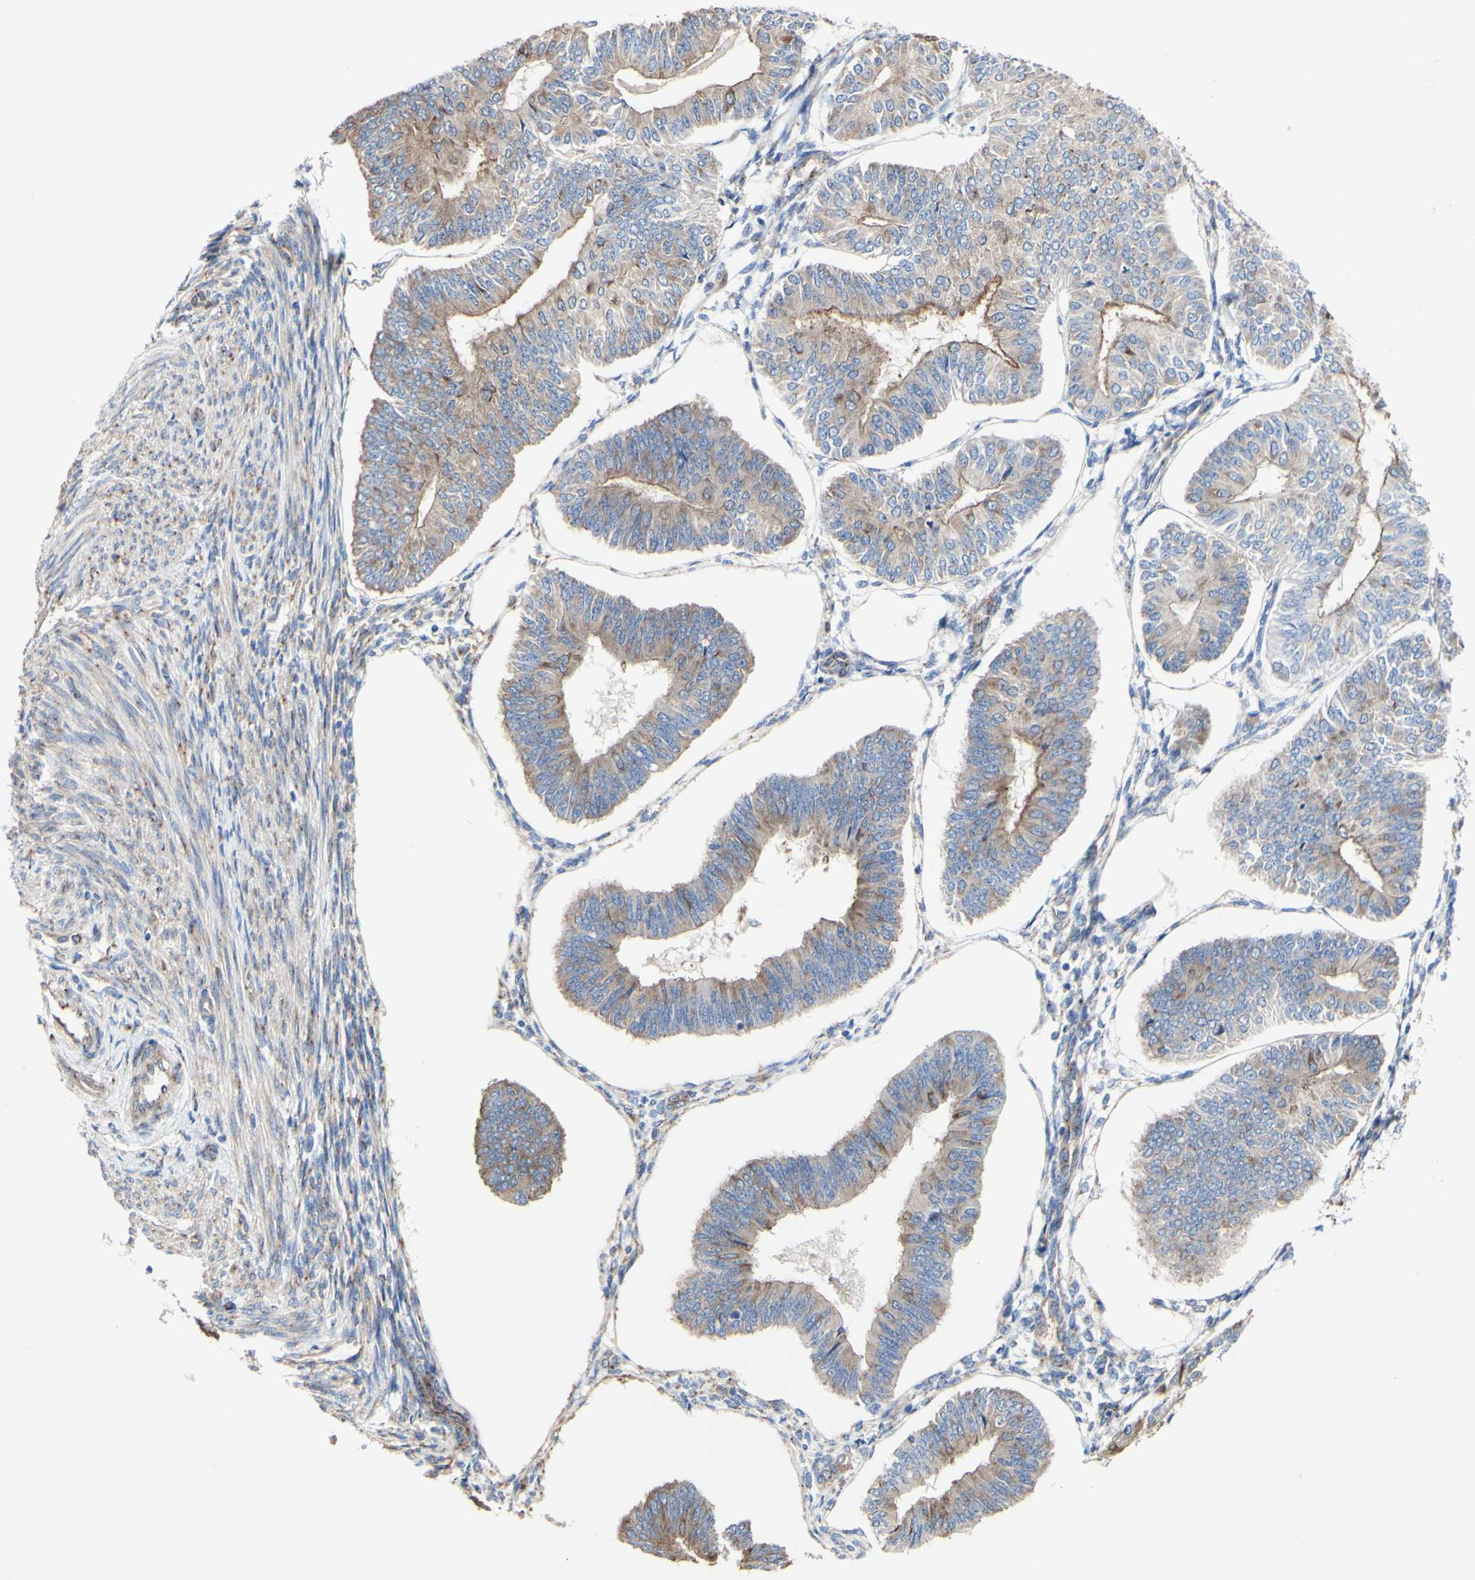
{"staining": {"intensity": "moderate", "quantity": ">75%", "location": "cytoplasmic/membranous"}, "tissue": "endometrial cancer", "cell_type": "Tumor cells", "image_type": "cancer", "snomed": [{"axis": "morphology", "description": "Adenocarcinoma, NOS"}, {"axis": "topography", "description": "Endometrium"}], "caption": "The immunohistochemical stain shows moderate cytoplasmic/membranous expression in tumor cells of endometrial cancer tissue.", "gene": "LRIG3", "patient": {"sex": "female", "age": 58}}